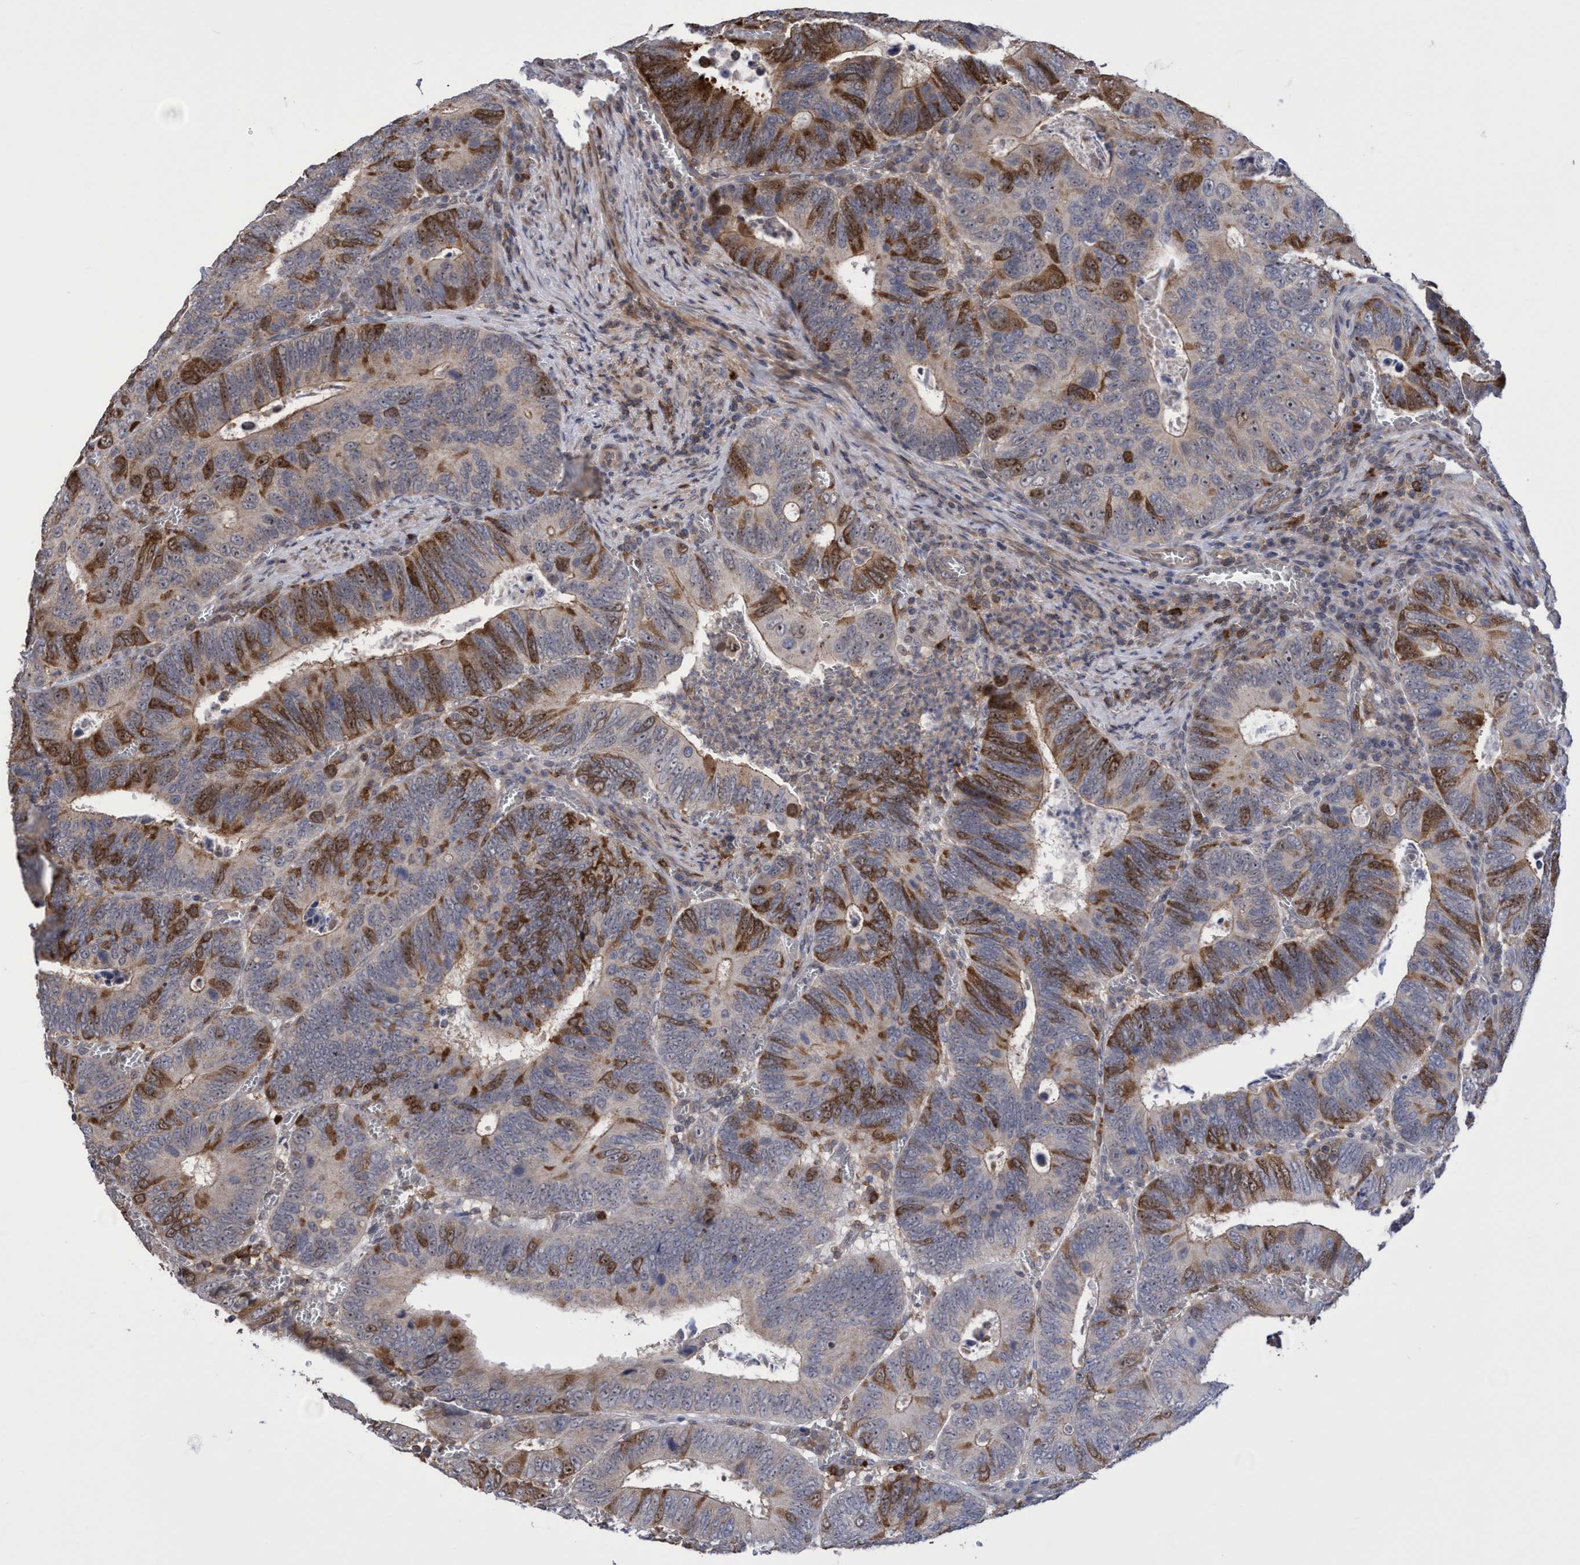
{"staining": {"intensity": "moderate", "quantity": "25%-75%", "location": "cytoplasmic/membranous,nuclear"}, "tissue": "colorectal cancer", "cell_type": "Tumor cells", "image_type": "cancer", "snomed": [{"axis": "morphology", "description": "Inflammation, NOS"}, {"axis": "morphology", "description": "Adenocarcinoma, NOS"}, {"axis": "topography", "description": "Colon"}], "caption": "Immunohistochemical staining of human colorectal cancer (adenocarcinoma) exhibits moderate cytoplasmic/membranous and nuclear protein positivity in about 25%-75% of tumor cells.", "gene": "SLBP", "patient": {"sex": "male", "age": 72}}